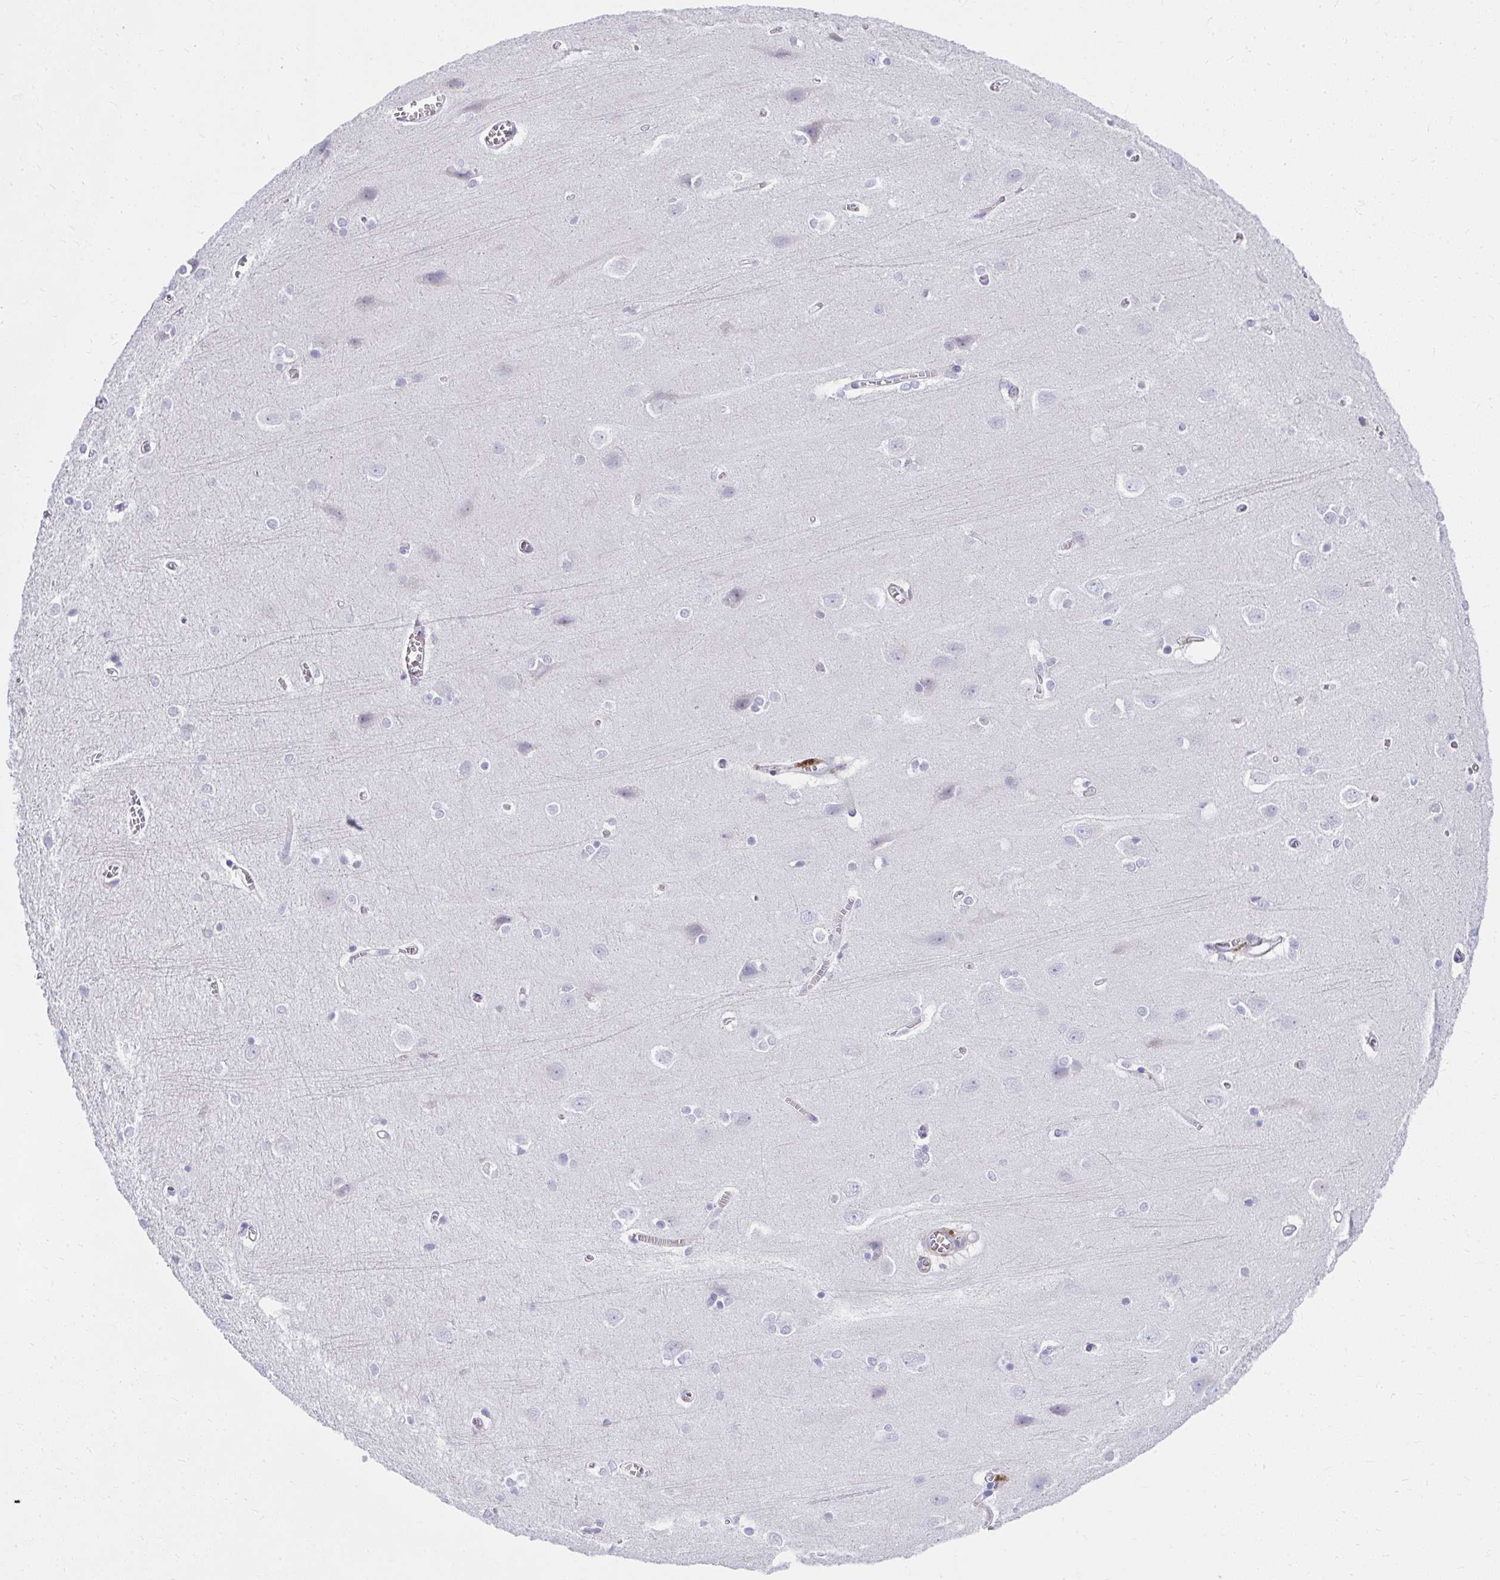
{"staining": {"intensity": "negative", "quantity": "none", "location": "none"}, "tissue": "cerebral cortex", "cell_type": "Endothelial cells", "image_type": "normal", "snomed": [{"axis": "morphology", "description": "Normal tissue, NOS"}, {"axis": "topography", "description": "Cerebral cortex"}], "caption": "Immunohistochemistry of normal human cerebral cortex shows no staining in endothelial cells. Nuclei are stained in blue.", "gene": "LRRC36", "patient": {"sex": "male", "age": 37}}